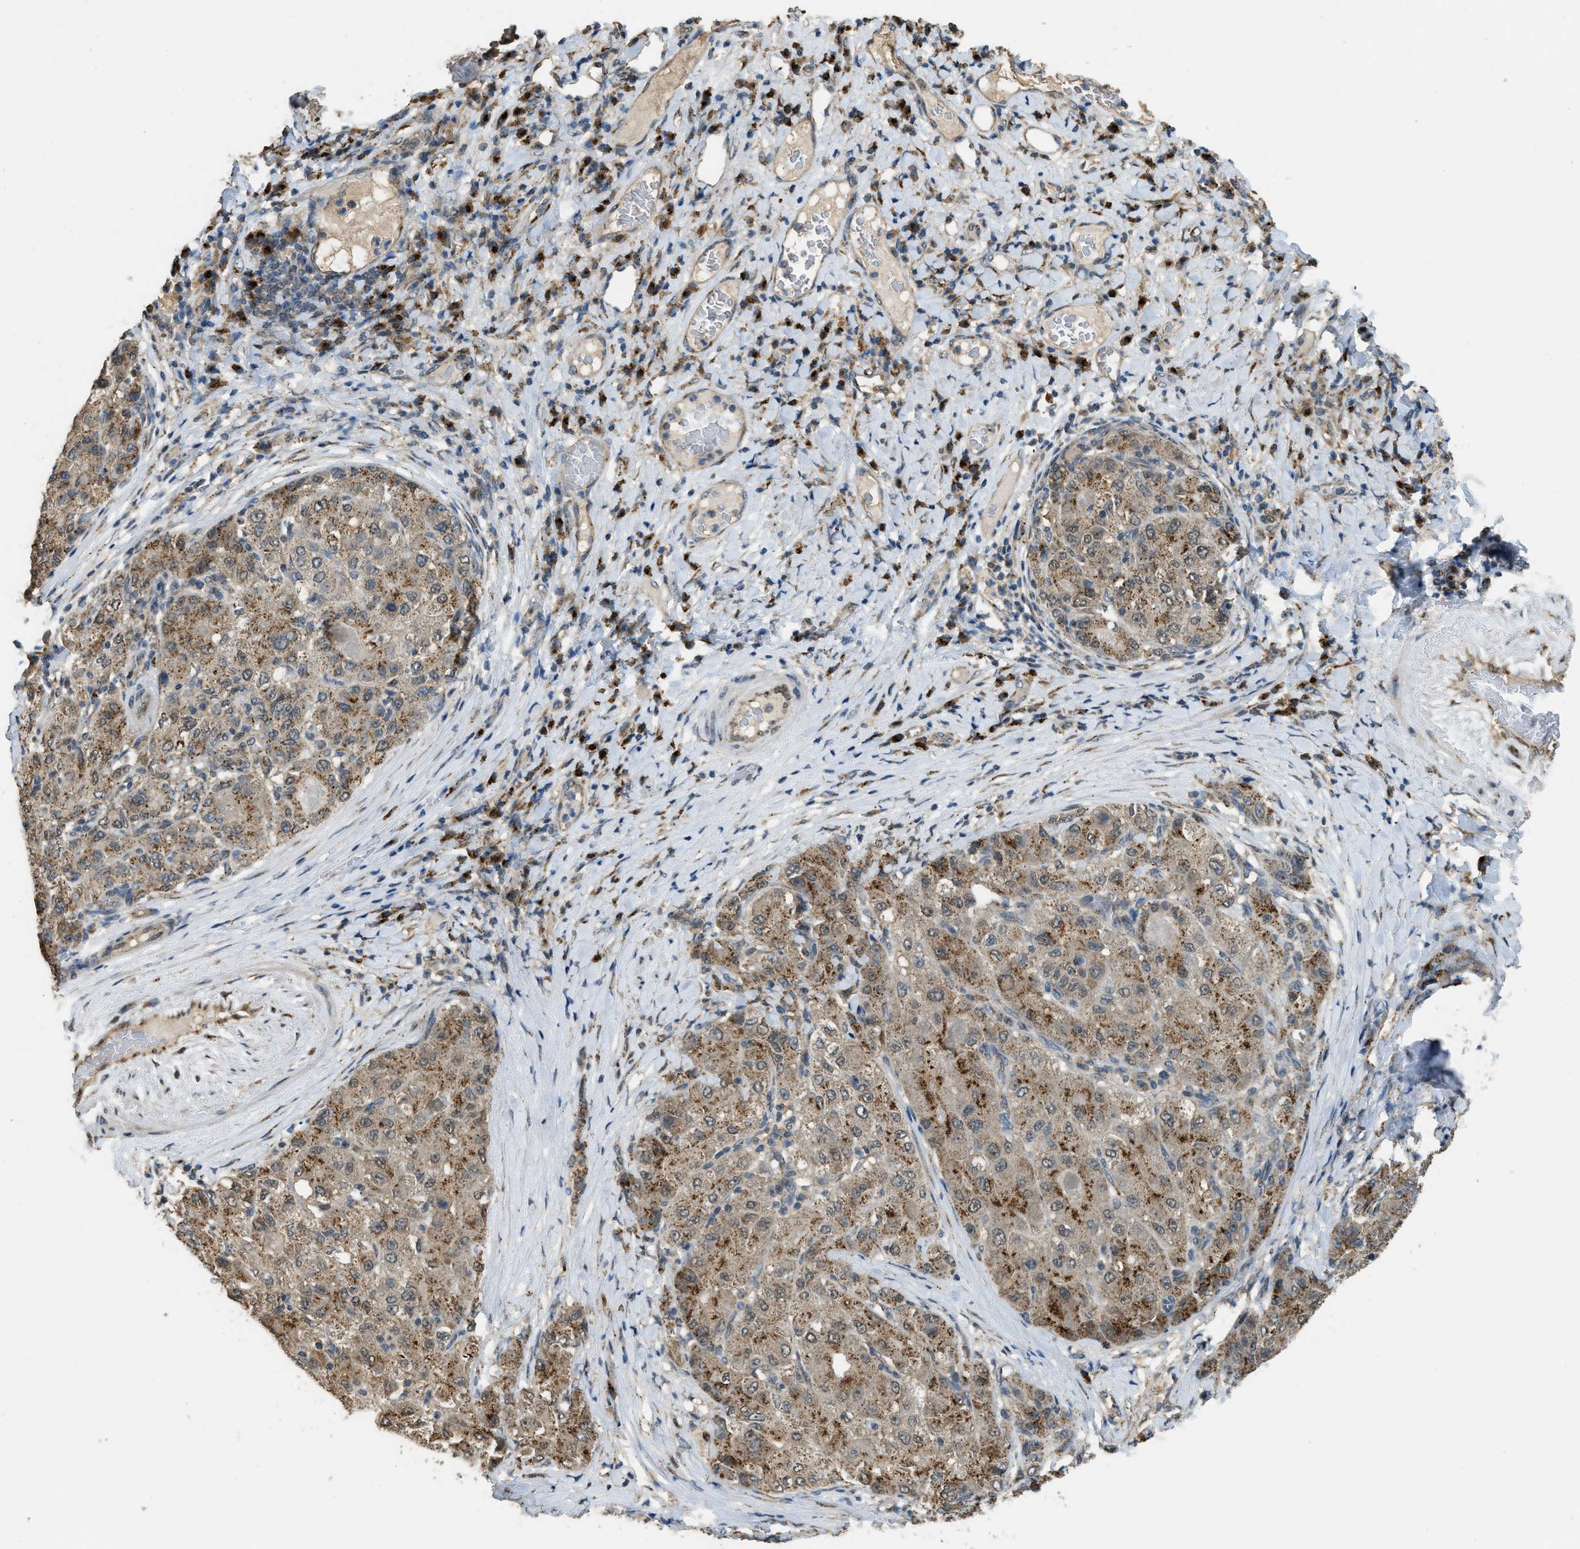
{"staining": {"intensity": "moderate", "quantity": ">75%", "location": "cytoplasmic/membranous"}, "tissue": "liver cancer", "cell_type": "Tumor cells", "image_type": "cancer", "snomed": [{"axis": "morphology", "description": "Cholangiocarcinoma"}, {"axis": "topography", "description": "Liver"}], "caption": "The photomicrograph shows immunohistochemical staining of liver cholangiocarcinoma. There is moderate cytoplasmic/membranous expression is identified in about >75% of tumor cells.", "gene": "IPO7", "patient": {"sex": "male", "age": 50}}